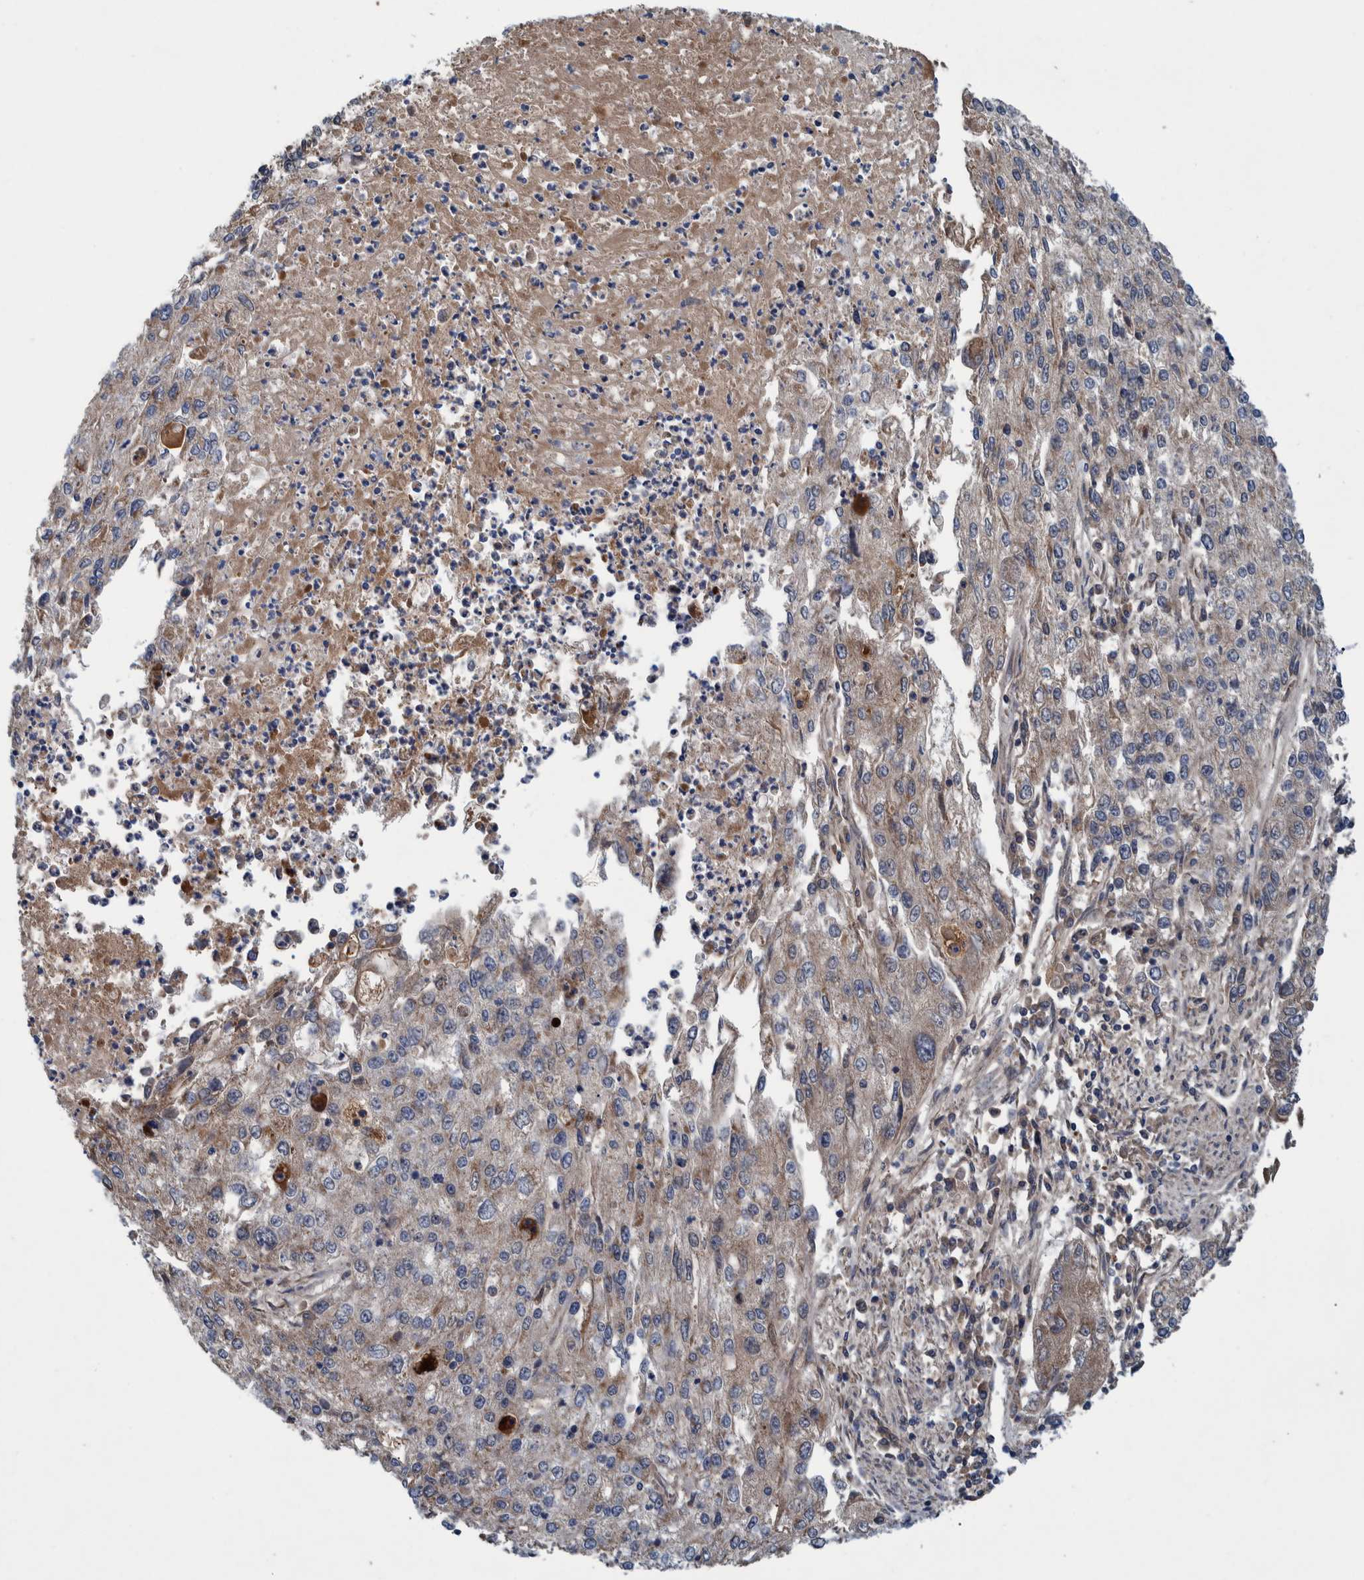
{"staining": {"intensity": "weak", "quantity": ">75%", "location": "cytoplasmic/membranous"}, "tissue": "endometrial cancer", "cell_type": "Tumor cells", "image_type": "cancer", "snomed": [{"axis": "morphology", "description": "Adenocarcinoma, NOS"}, {"axis": "topography", "description": "Endometrium"}], "caption": "IHC (DAB) staining of endometrial adenocarcinoma reveals weak cytoplasmic/membranous protein positivity in approximately >75% of tumor cells.", "gene": "ITIH3", "patient": {"sex": "female", "age": 49}}